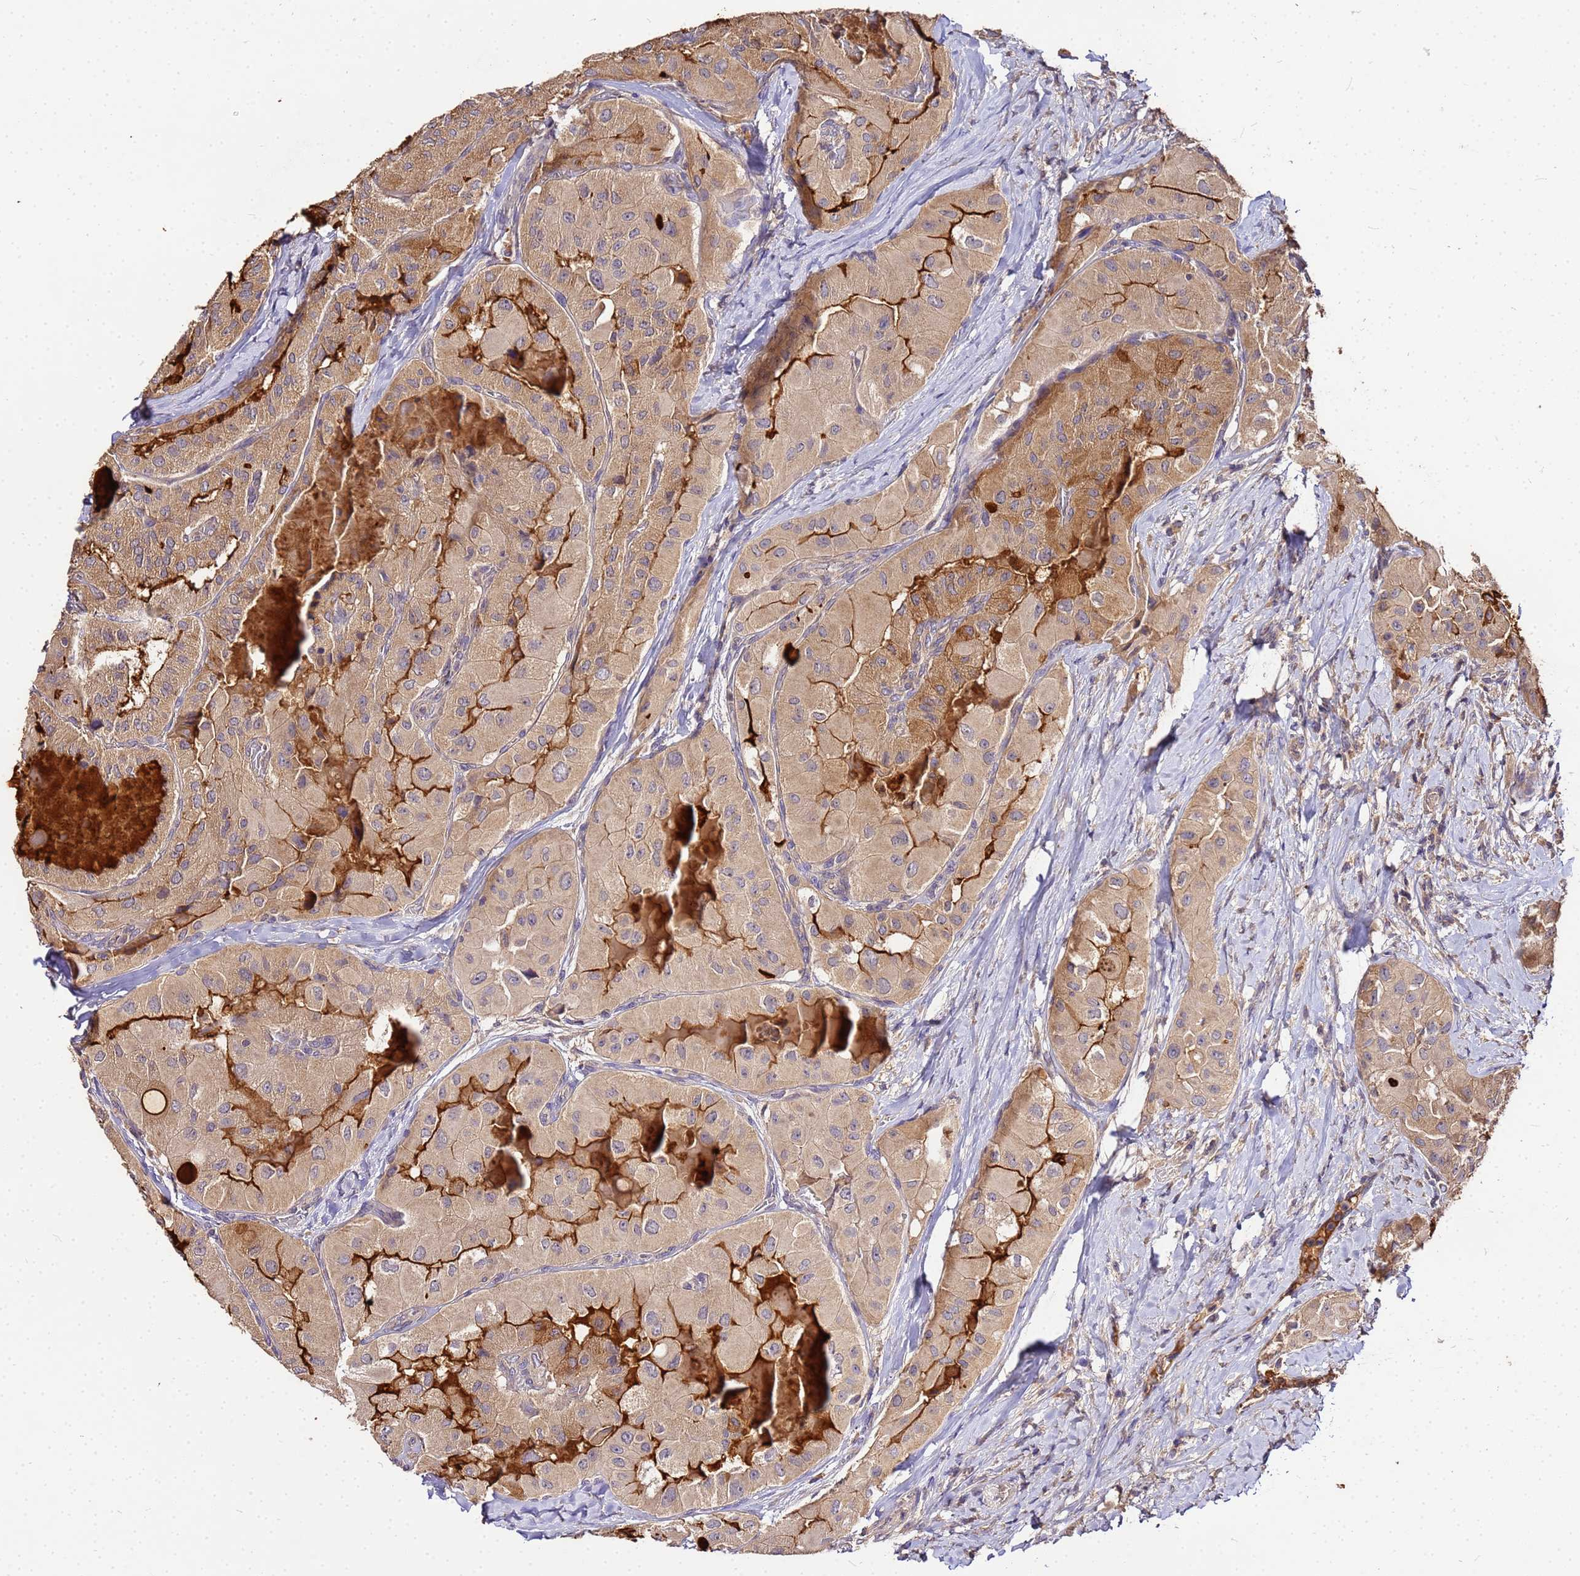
{"staining": {"intensity": "moderate", "quantity": "25%-75%", "location": "cytoplasmic/membranous"}, "tissue": "thyroid cancer", "cell_type": "Tumor cells", "image_type": "cancer", "snomed": [{"axis": "morphology", "description": "Normal tissue, NOS"}, {"axis": "morphology", "description": "Papillary adenocarcinoma, NOS"}, {"axis": "topography", "description": "Thyroid gland"}], "caption": "There is medium levels of moderate cytoplasmic/membranous positivity in tumor cells of thyroid cancer (papillary adenocarcinoma), as demonstrated by immunohistochemical staining (brown color).", "gene": "MTERF1", "patient": {"sex": "female", "age": 59}}